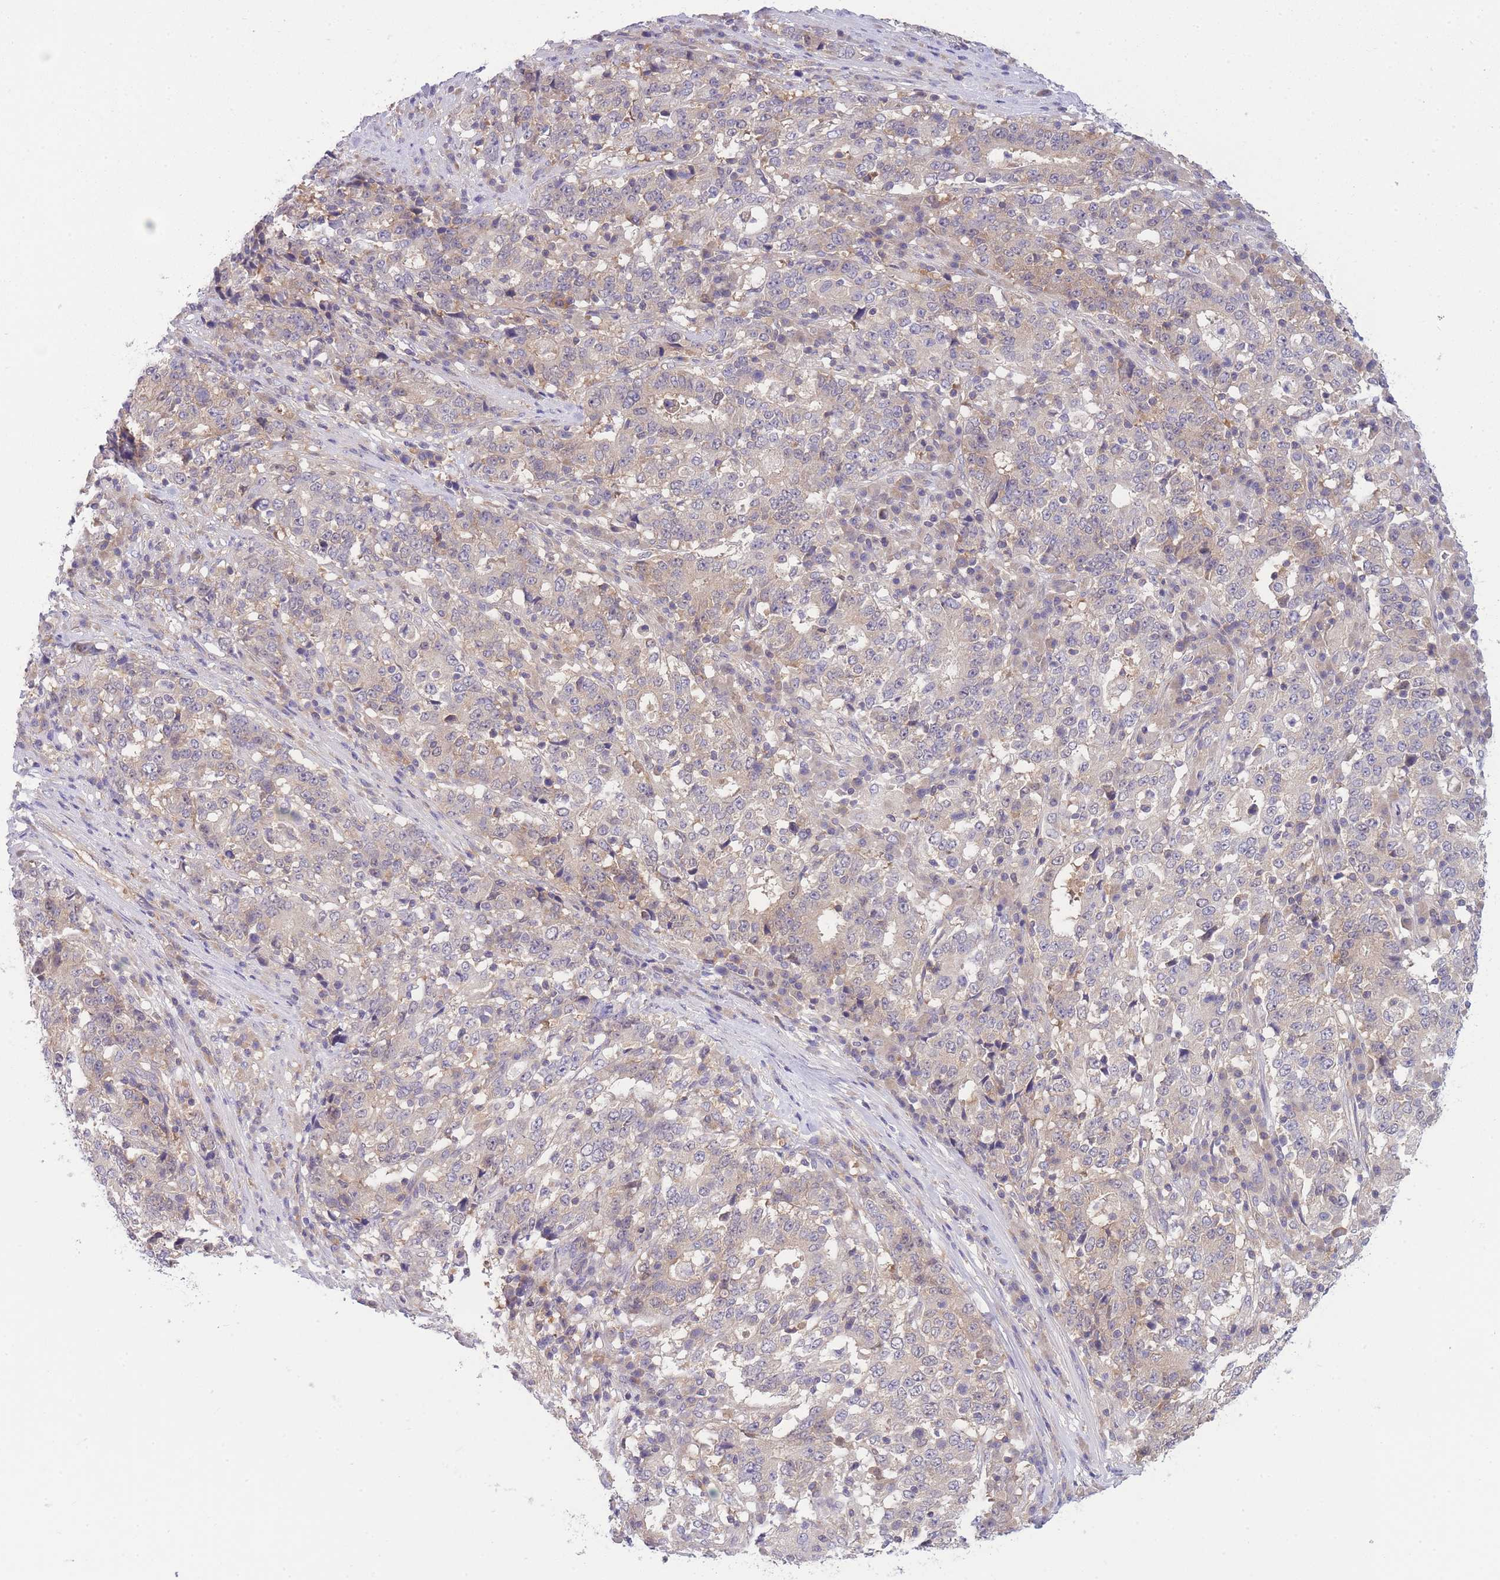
{"staining": {"intensity": "weak", "quantity": "<25%", "location": "cytoplasmic/membranous"}, "tissue": "stomach cancer", "cell_type": "Tumor cells", "image_type": "cancer", "snomed": [{"axis": "morphology", "description": "Adenocarcinoma, NOS"}, {"axis": "topography", "description": "Stomach"}], "caption": "High power microscopy image of an immunohistochemistry histopathology image of stomach cancer (adenocarcinoma), revealing no significant positivity in tumor cells.", "gene": "PFDN6", "patient": {"sex": "male", "age": 59}}